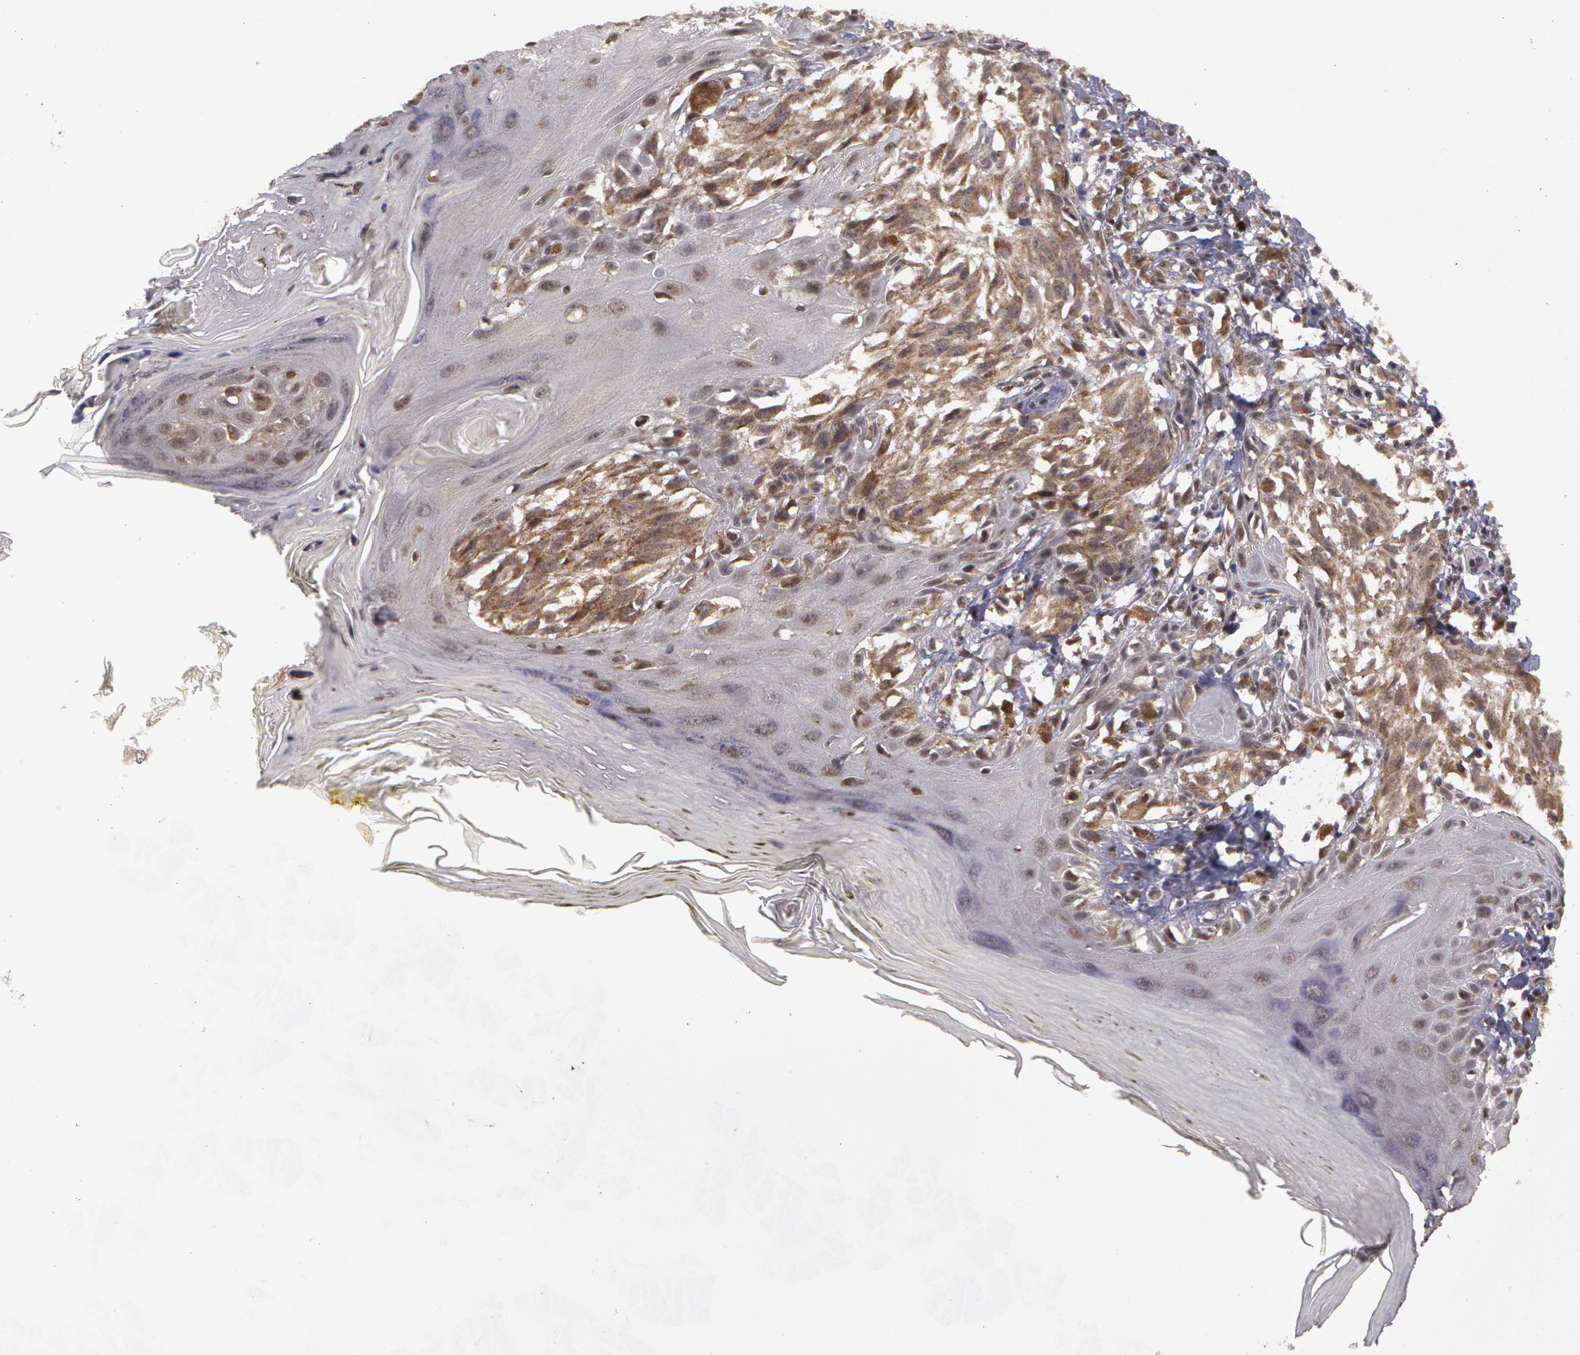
{"staining": {"intensity": "moderate", "quantity": ">75%", "location": "cytoplasmic/membranous"}, "tissue": "melanoma", "cell_type": "Tumor cells", "image_type": "cancer", "snomed": [{"axis": "morphology", "description": "Malignant melanoma, NOS"}, {"axis": "topography", "description": "Skin"}], "caption": "Immunohistochemical staining of melanoma shows medium levels of moderate cytoplasmic/membranous staining in about >75% of tumor cells.", "gene": "GLIS1", "patient": {"sex": "female", "age": 77}}